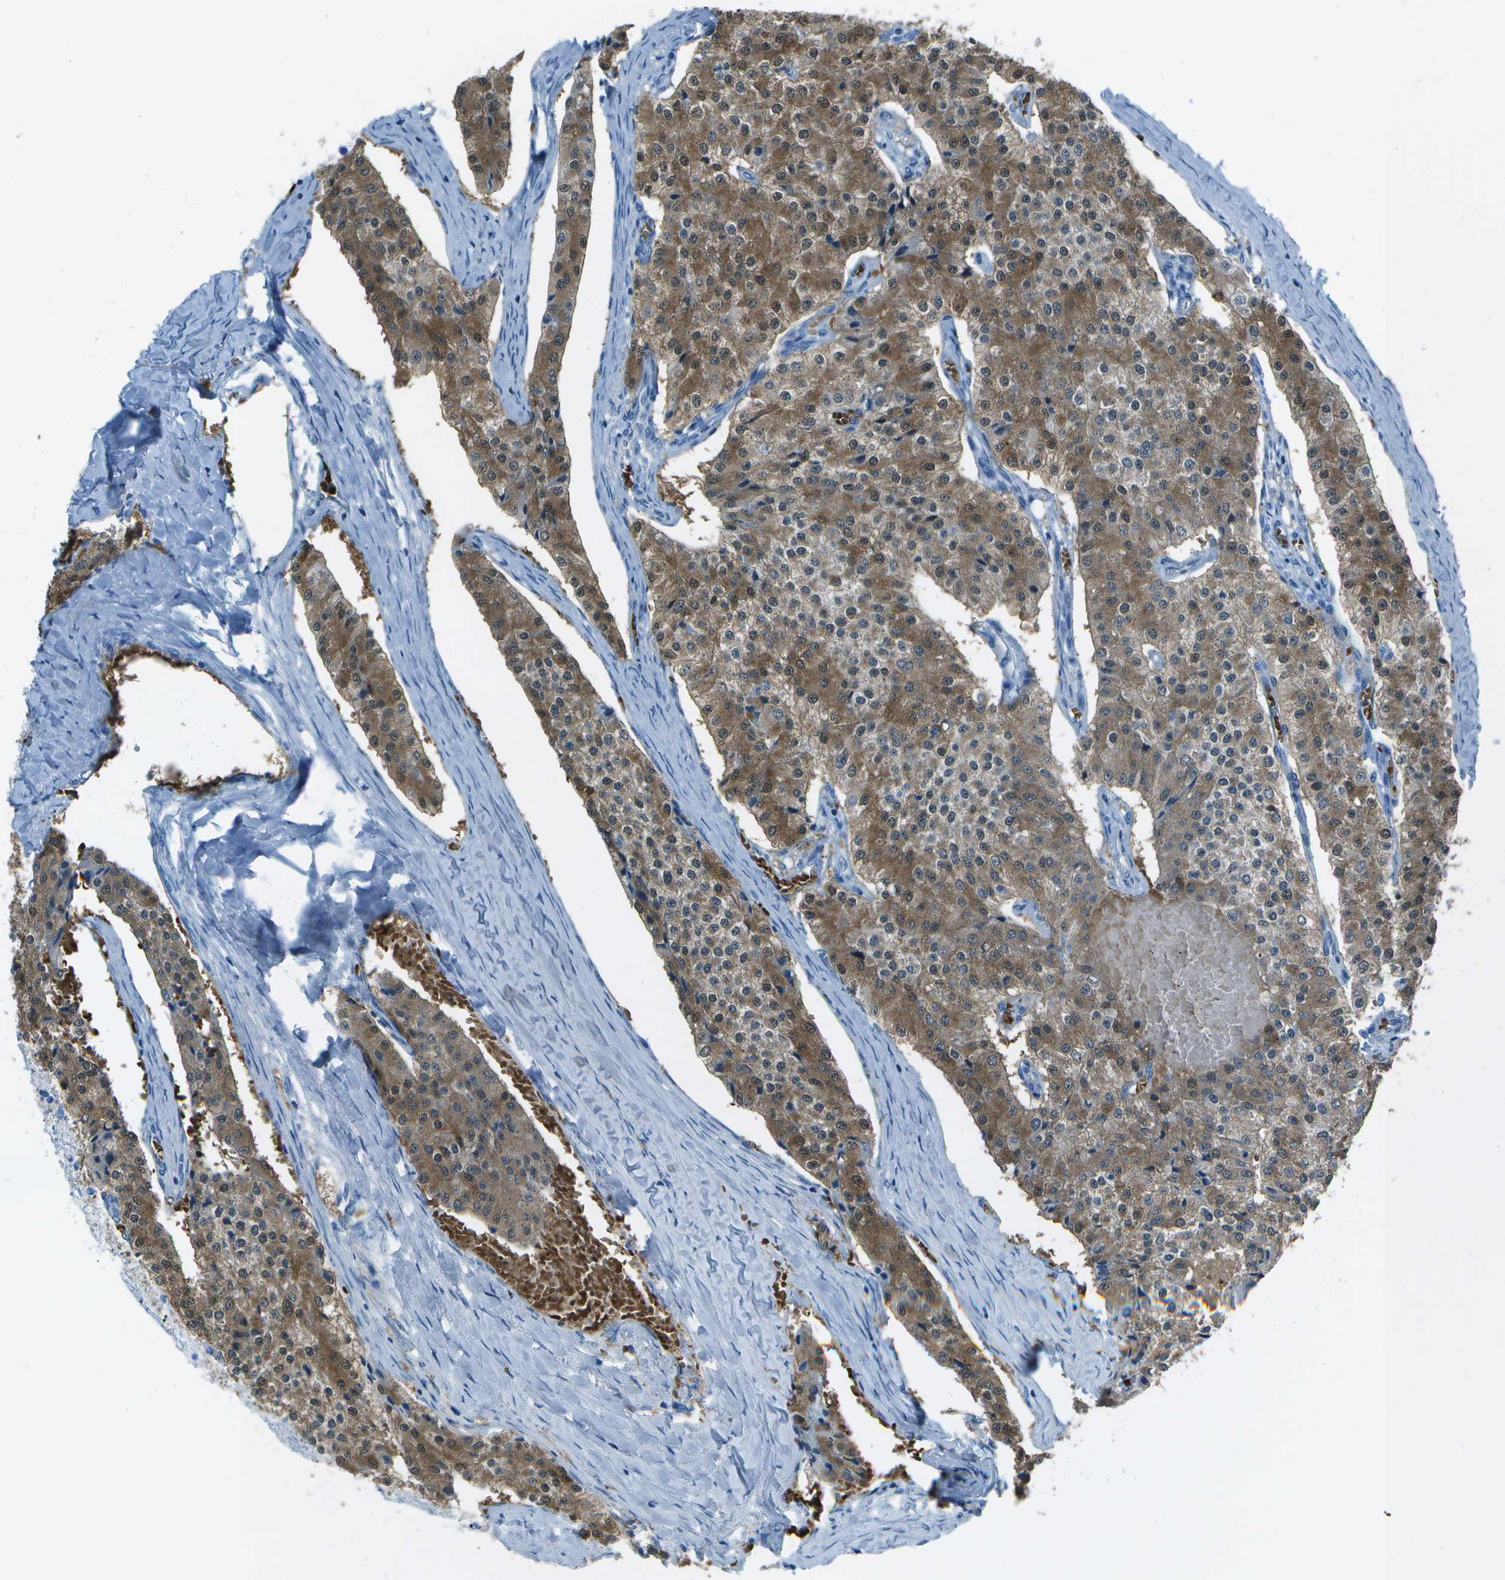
{"staining": {"intensity": "moderate", "quantity": ">75%", "location": "cytoplasmic/membranous"}, "tissue": "carcinoid", "cell_type": "Tumor cells", "image_type": "cancer", "snomed": [{"axis": "morphology", "description": "Carcinoid, malignant, NOS"}, {"axis": "topography", "description": "Colon"}], "caption": "Malignant carcinoid stained for a protein (brown) displays moderate cytoplasmic/membranous positive expression in approximately >75% of tumor cells.", "gene": "ASL", "patient": {"sex": "female", "age": 52}}